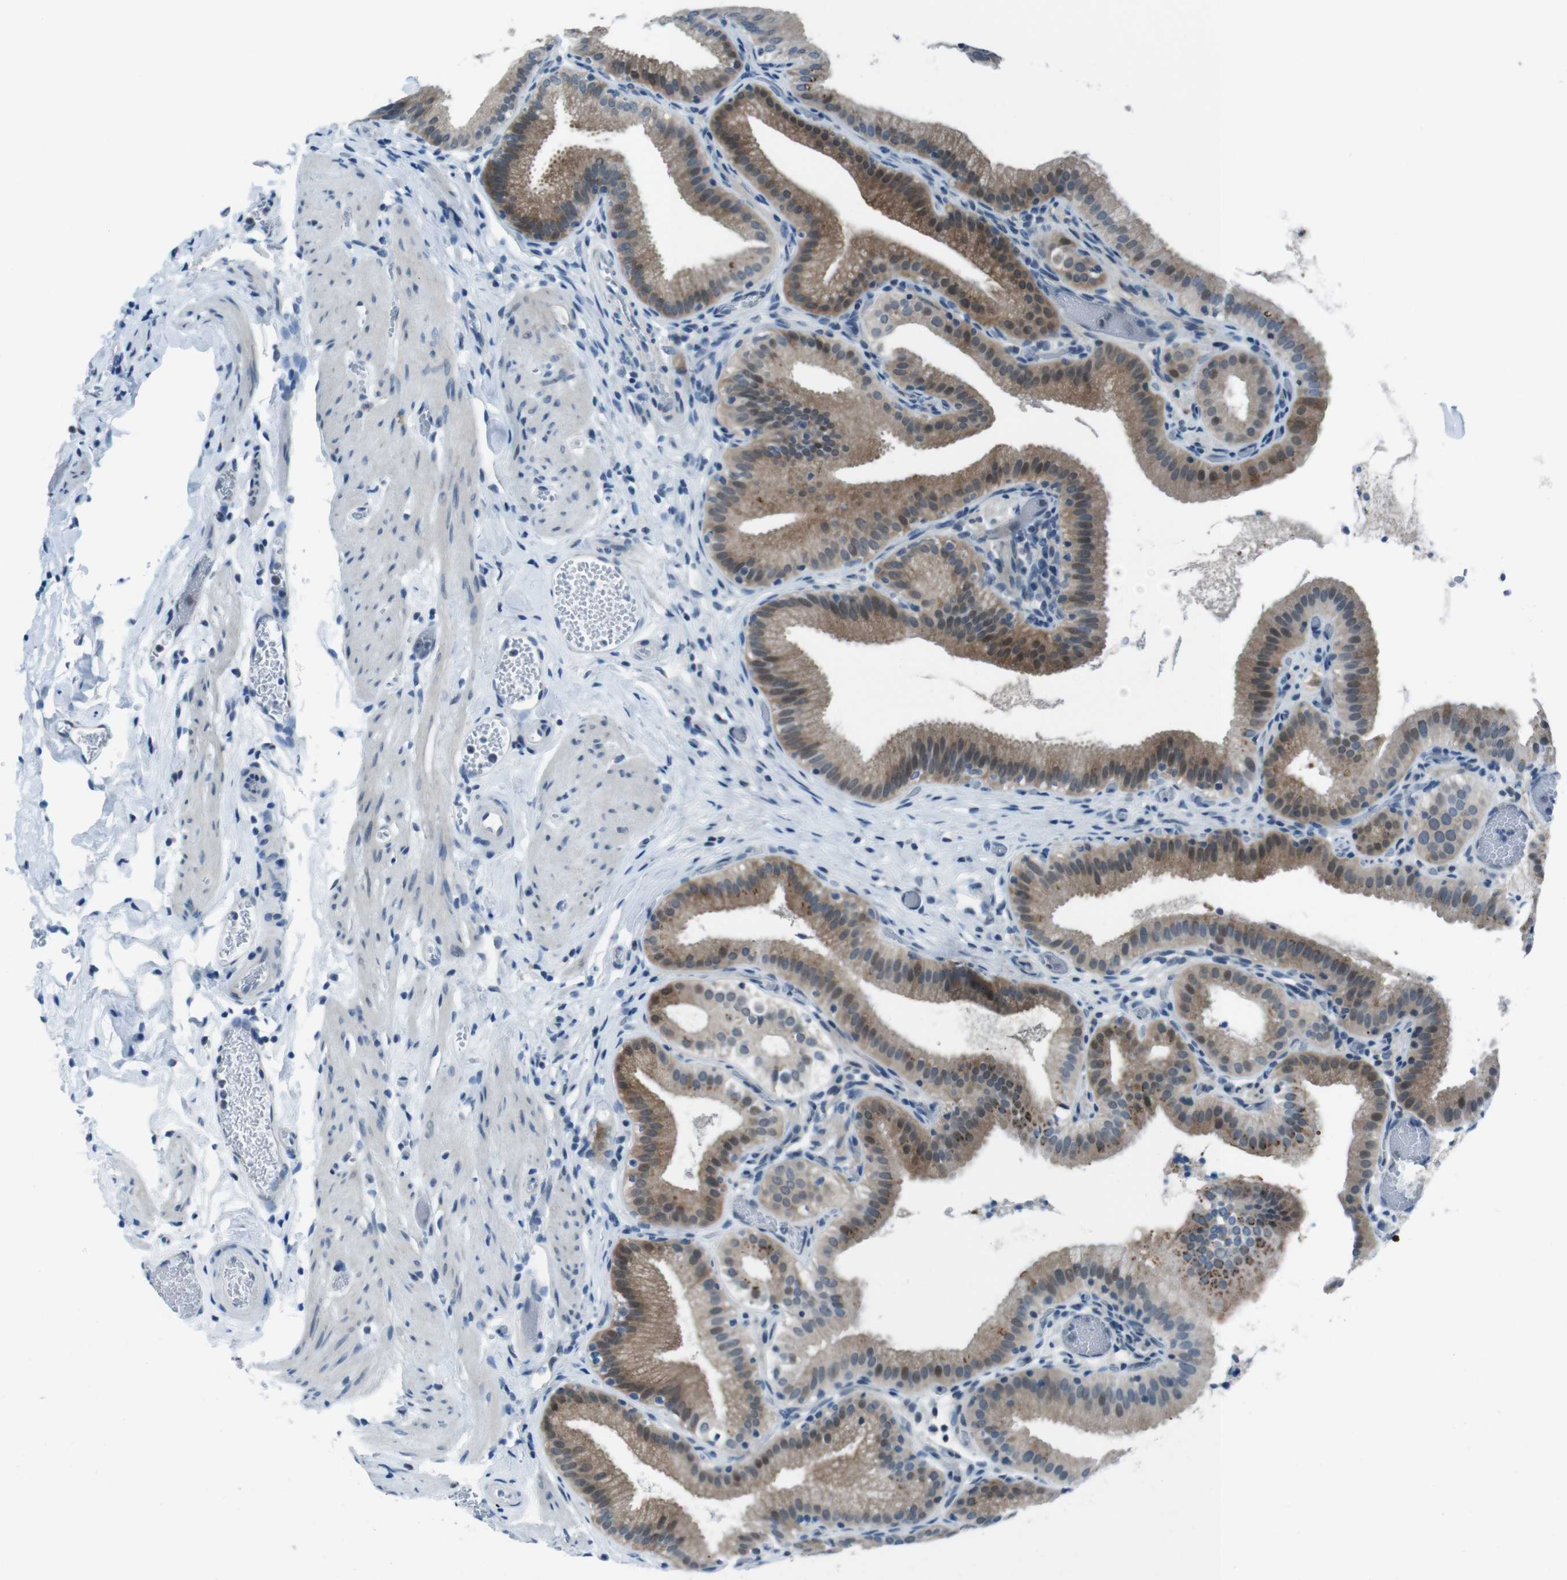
{"staining": {"intensity": "moderate", "quantity": ">75%", "location": "cytoplasmic/membranous,nuclear"}, "tissue": "gallbladder", "cell_type": "Glandular cells", "image_type": "normal", "snomed": [{"axis": "morphology", "description": "Normal tissue, NOS"}, {"axis": "topography", "description": "Gallbladder"}], "caption": "The photomicrograph reveals staining of benign gallbladder, revealing moderate cytoplasmic/membranous,nuclear protein expression (brown color) within glandular cells.", "gene": "LRP5", "patient": {"sex": "male", "age": 54}}